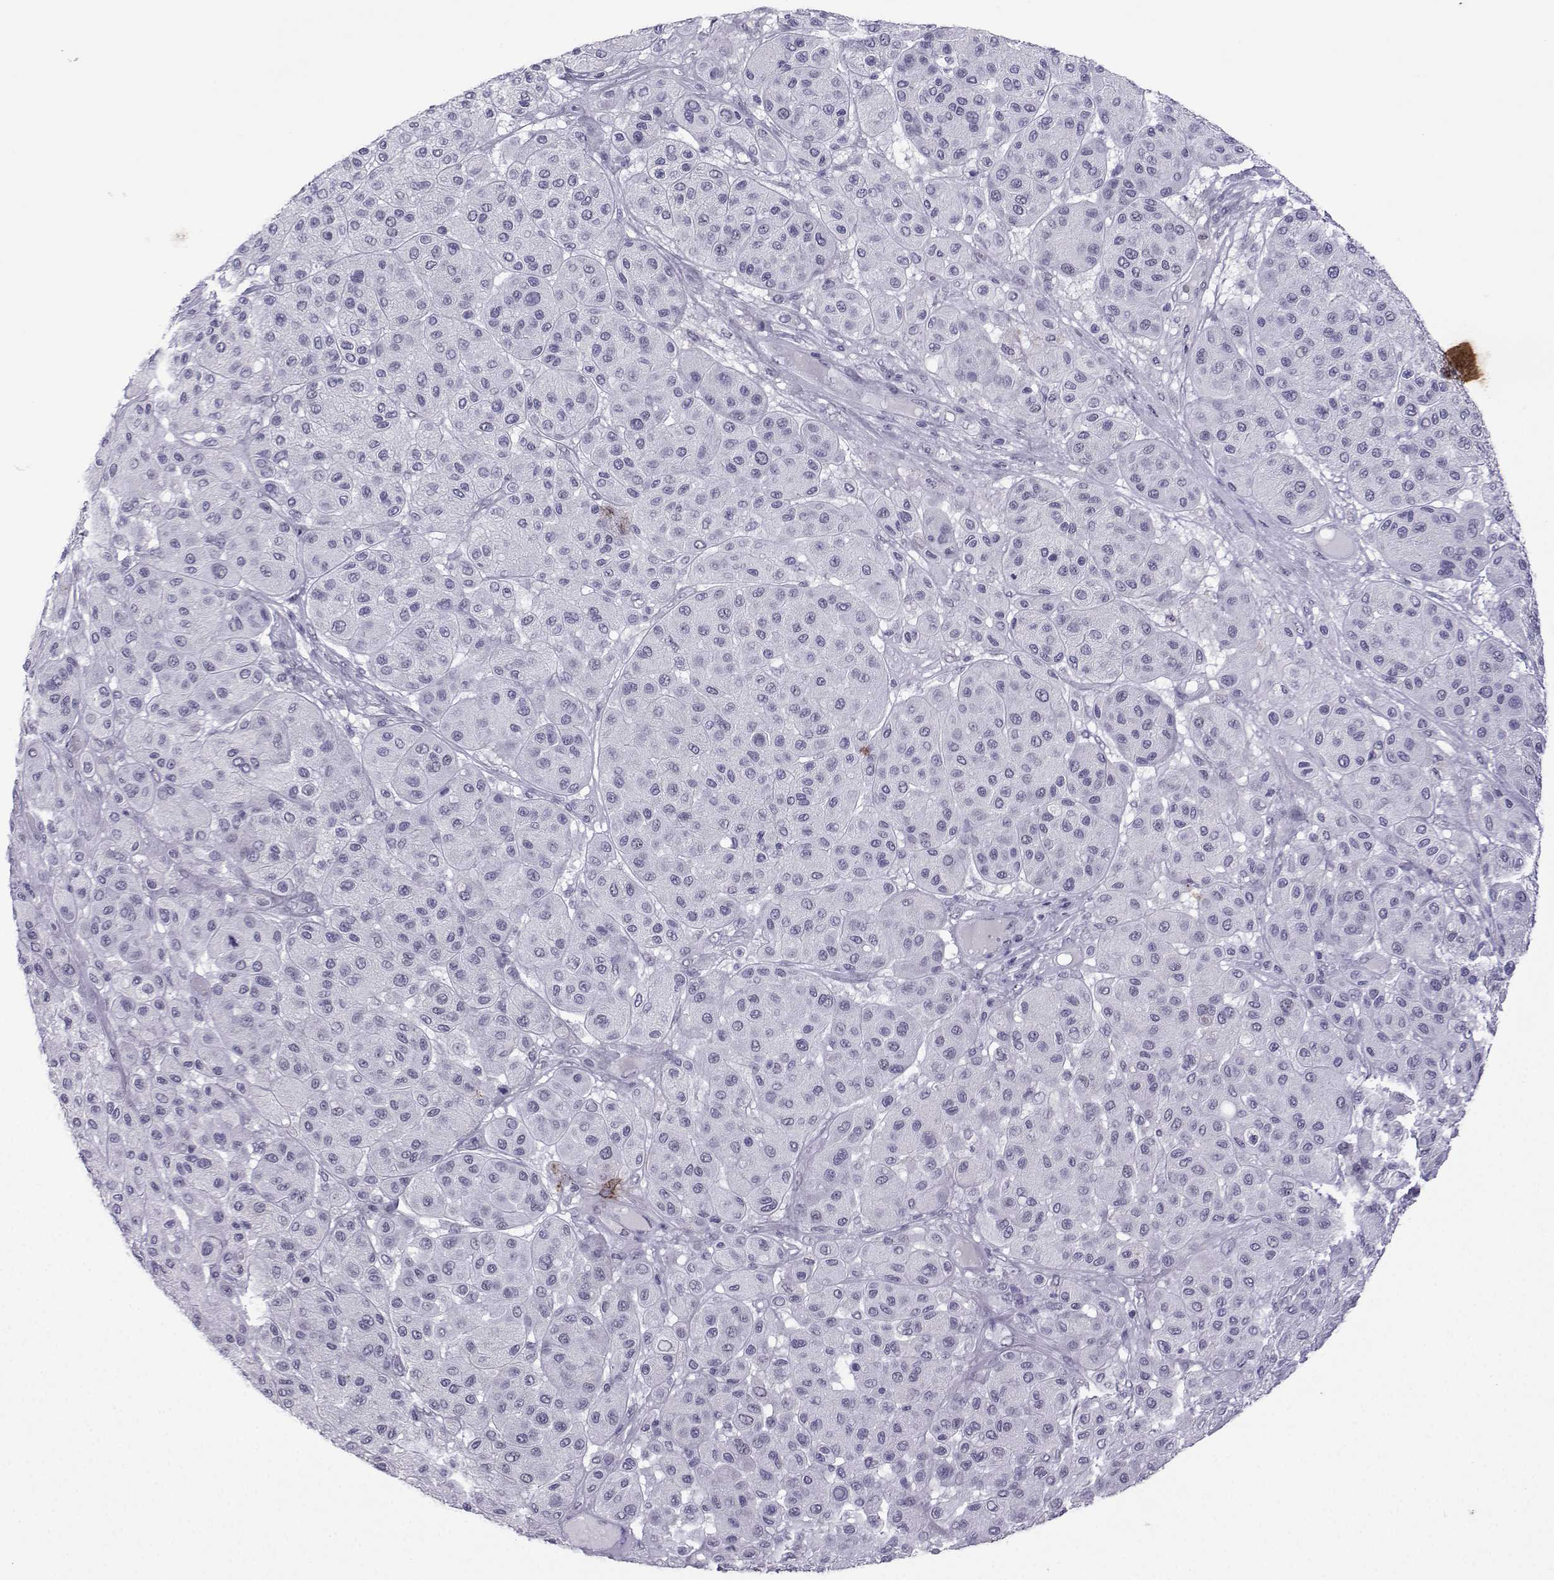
{"staining": {"intensity": "negative", "quantity": "none", "location": "none"}, "tissue": "melanoma", "cell_type": "Tumor cells", "image_type": "cancer", "snomed": [{"axis": "morphology", "description": "Malignant melanoma, Metastatic site"}, {"axis": "topography", "description": "Smooth muscle"}], "caption": "IHC image of malignant melanoma (metastatic site) stained for a protein (brown), which displays no staining in tumor cells. (Stains: DAB (3,3'-diaminobenzidine) IHC with hematoxylin counter stain, Microscopy: brightfield microscopy at high magnification).", "gene": "LORICRIN", "patient": {"sex": "male", "age": 41}}